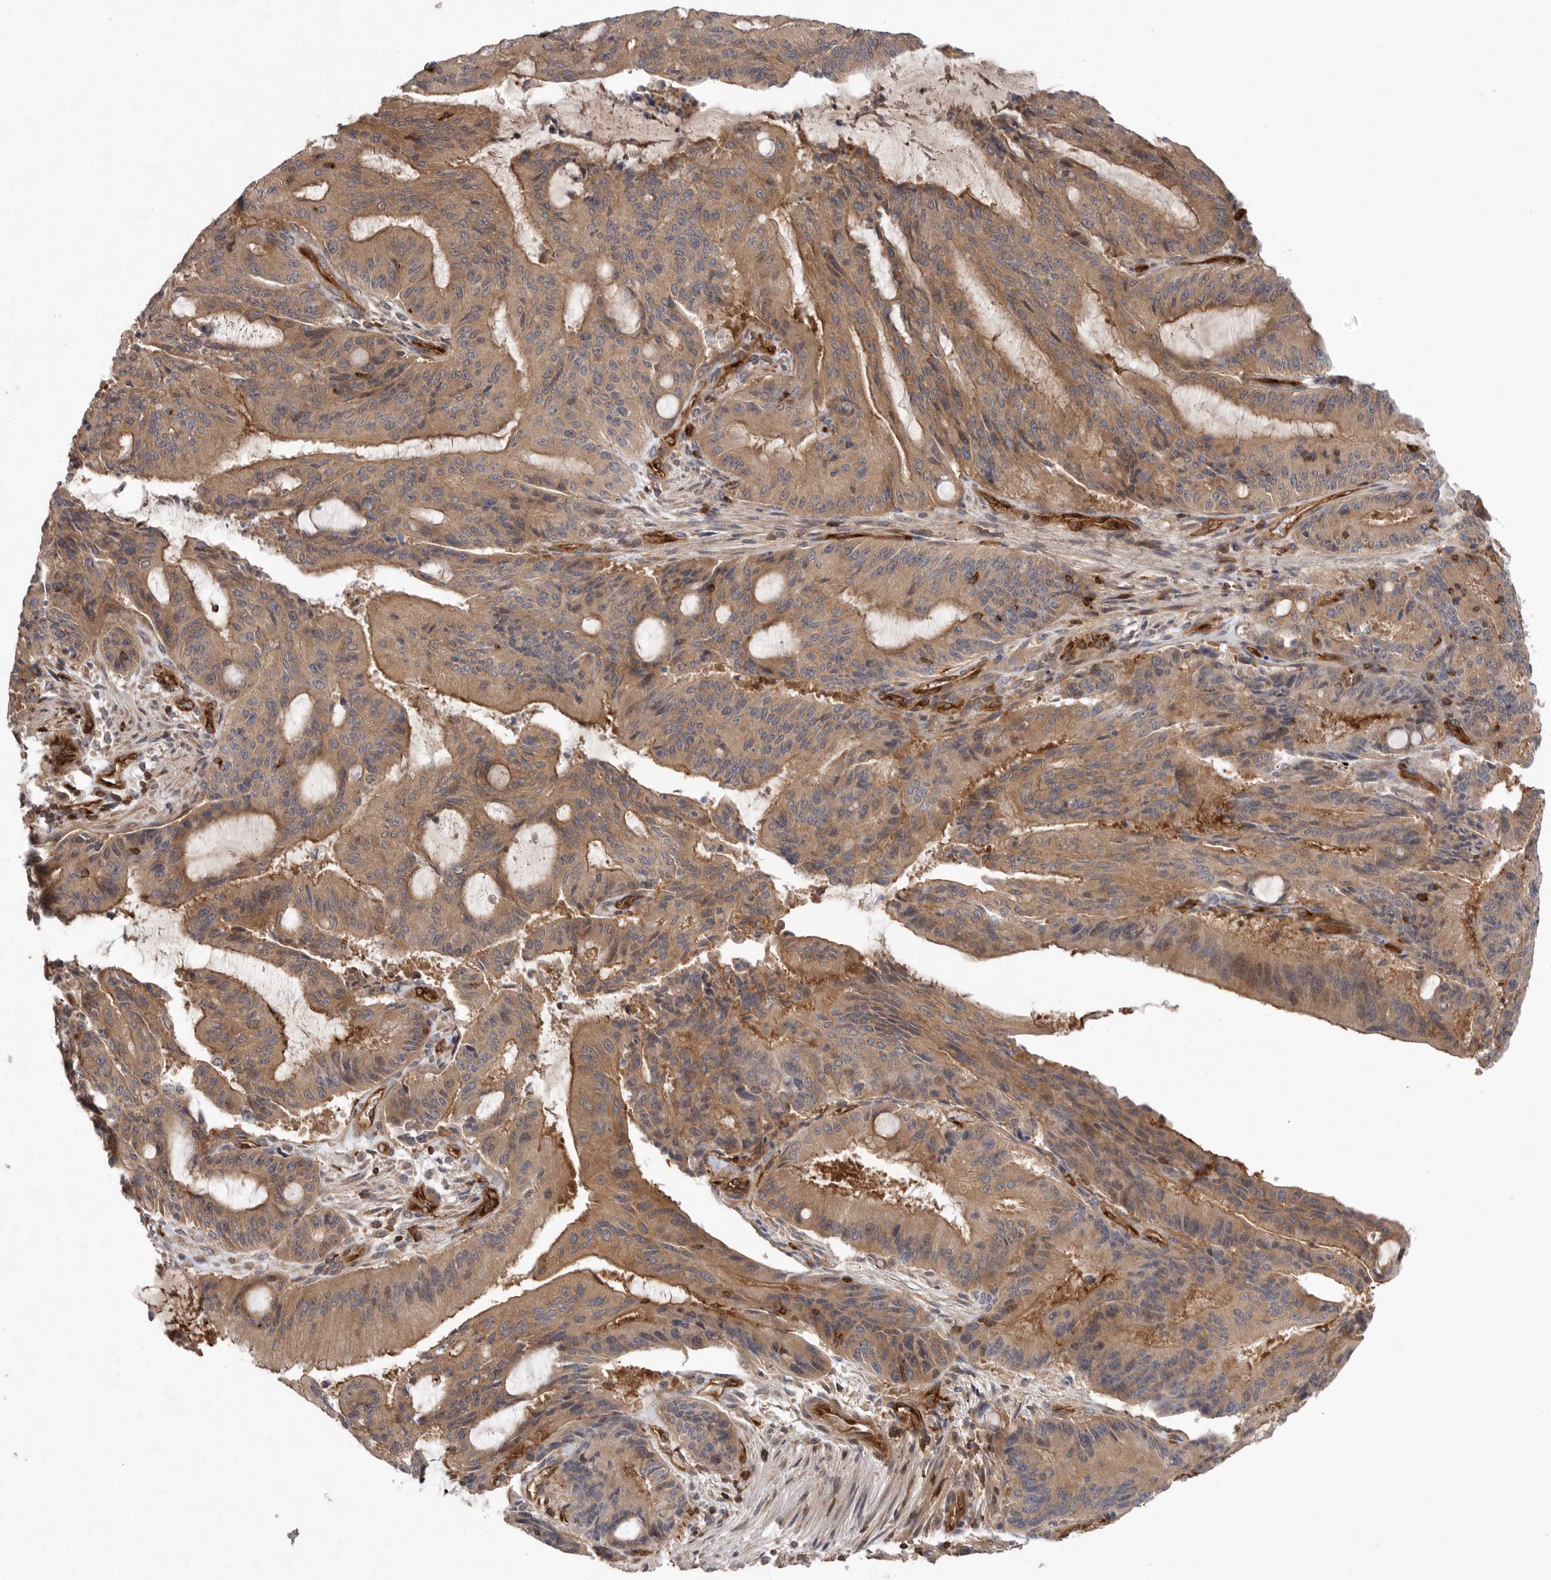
{"staining": {"intensity": "moderate", "quantity": ">75%", "location": "cytoplasmic/membranous"}, "tissue": "liver cancer", "cell_type": "Tumor cells", "image_type": "cancer", "snomed": [{"axis": "morphology", "description": "Normal tissue, NOS"}, {"axis": "morphology", "description": "Cholangiocarcinoma"}, {"axis": "topography", "description": "Liver"}, {"axis": "topography", "description": "Peripheral nerve tissue"}], "caption": "The image exhibits staining of liver cholangiocarcinoma, revealing moderate cytoplasmic/membranous protein positivity (brown color) within tumor cells.", "gene": "PRKCH", "patient": {"sex": "female", "age": 73}}